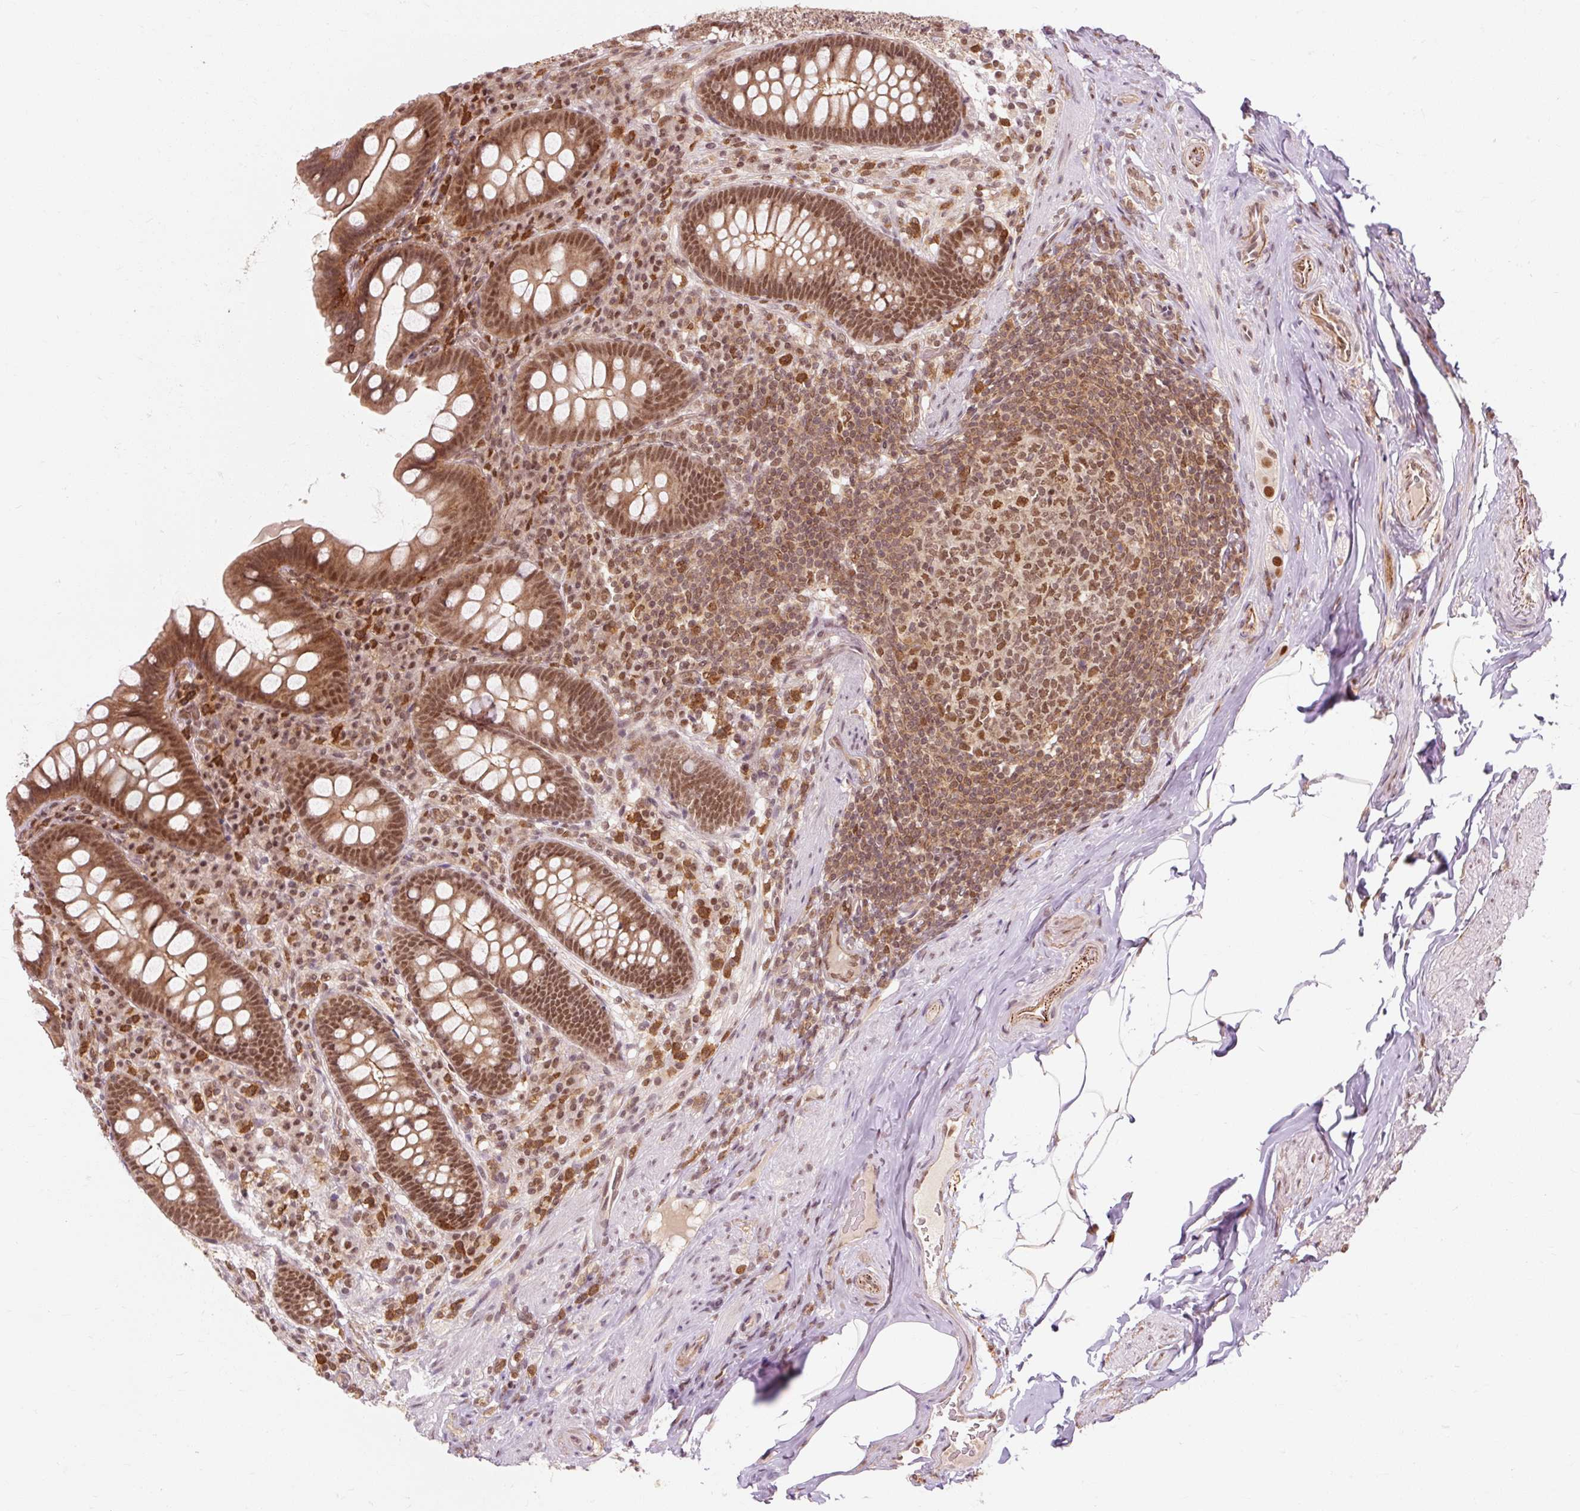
{"staining": {"intensity": "strong", "quantity": ">75%", "location": "cytoplasmic/membranous,nuclear"}, "tissue": "appendix", "cell_type": "Glandular cells", "image_type": "normal", "snomed": [{"axis": "morphology", "description": "Normal tissue, NOS"}, {"axis": "topography", "description": "Appendix"}], "caption": "This micrograph exhibits normal appendix stained with immunohistochemistry to label a protein in brown. The cytoplasmic/membranous,nuclear of glandular cells show strong positivity for the protein. Nuclei are counter-stained blue.", "gene": "CSTF1", "patient": {"sex": "male", "age": 71}}